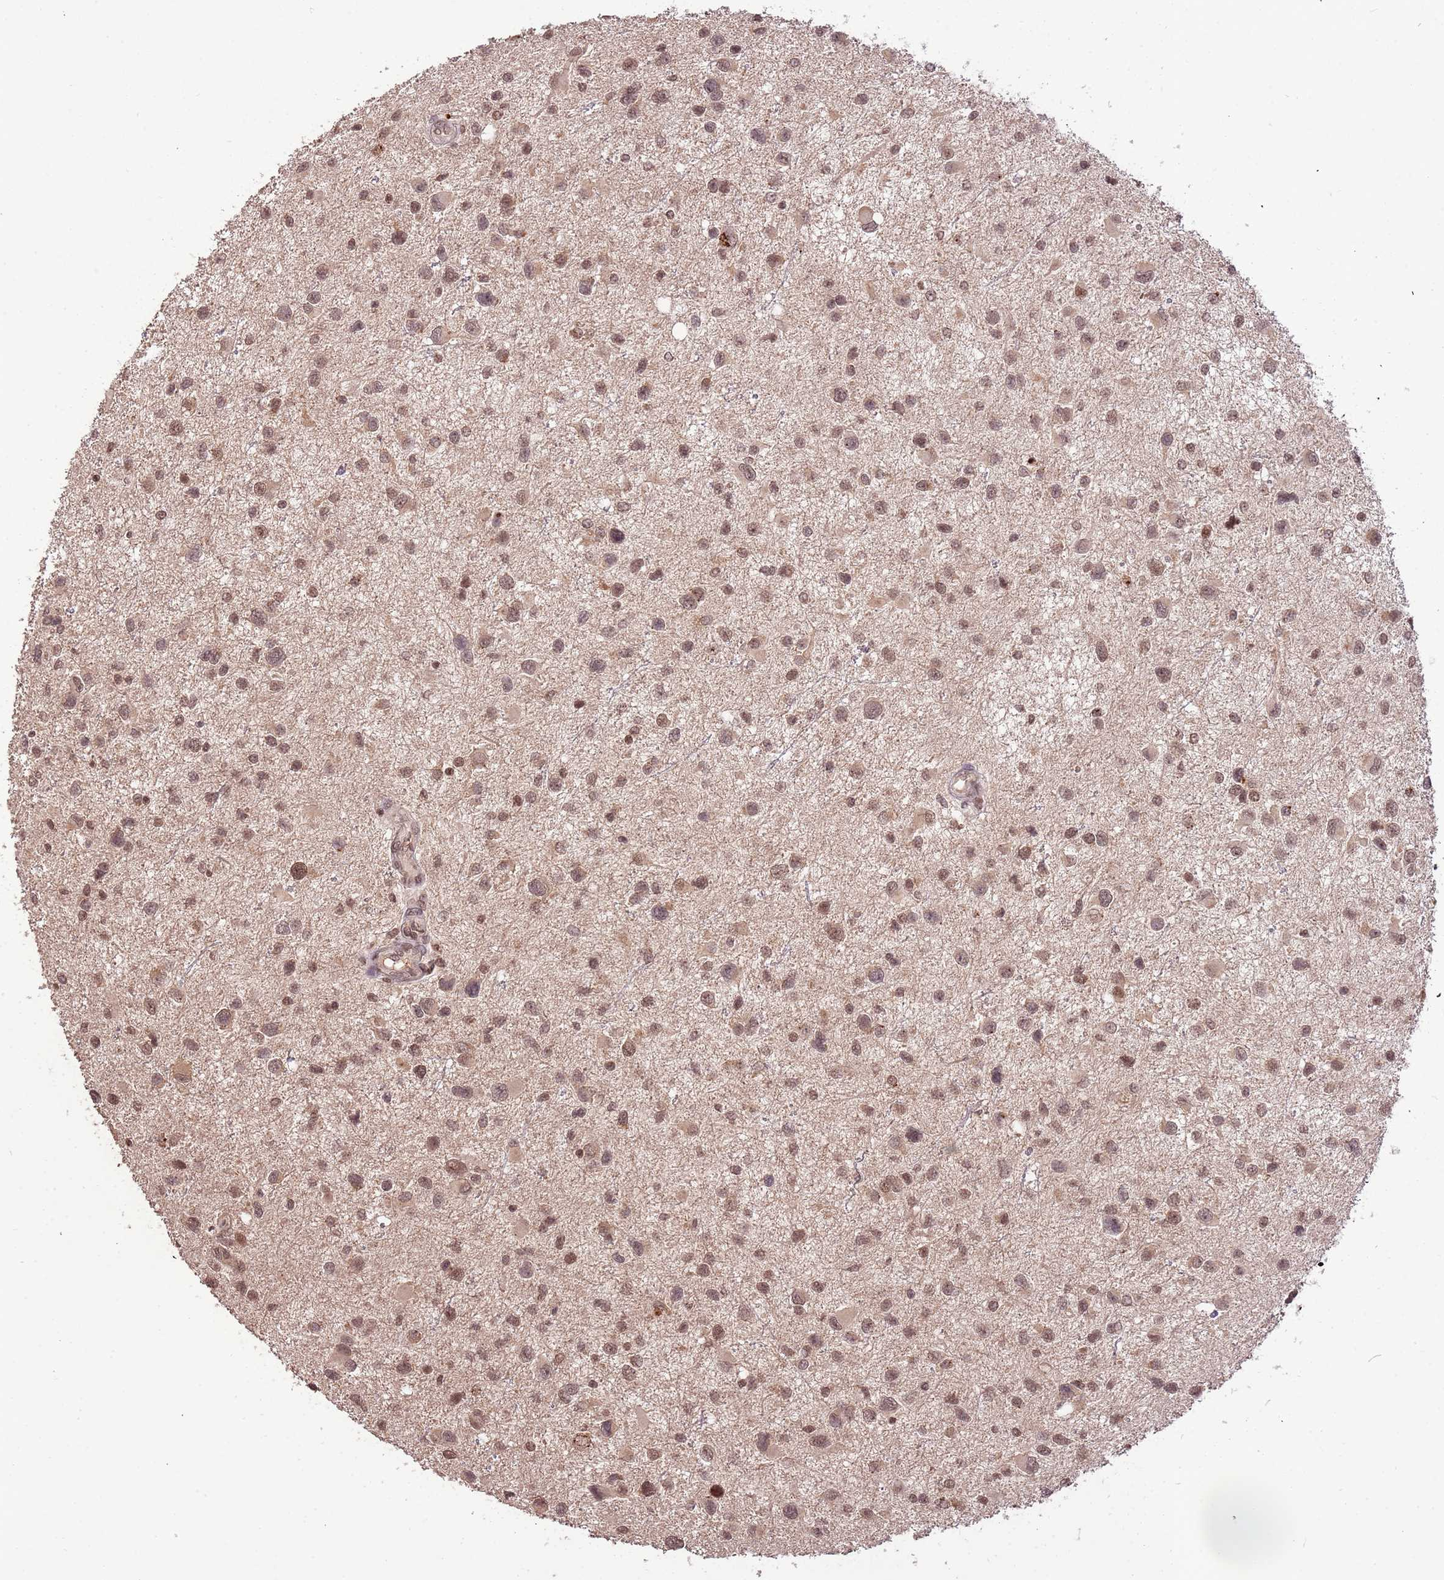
{"staining": {"intensity": "moderate", "quantity": ">75%", "location": "nuclear"}, "tissue": "glioma", "cell_type": "Tumor cells", "image_type": "cancer", "snomed": [{"axis": "morphology", "description": "Glioma, malignant, Low grade"}, {"axis": "topography", "description": "Brain"}], "caption": "Glioma was stained to show a protein in brown. There is medium levels of moderate nuclear positivity in approximately >75% of tumor cells.", "gene": "SAMSN1", "patient": {"sex": "female", "age": 32}}